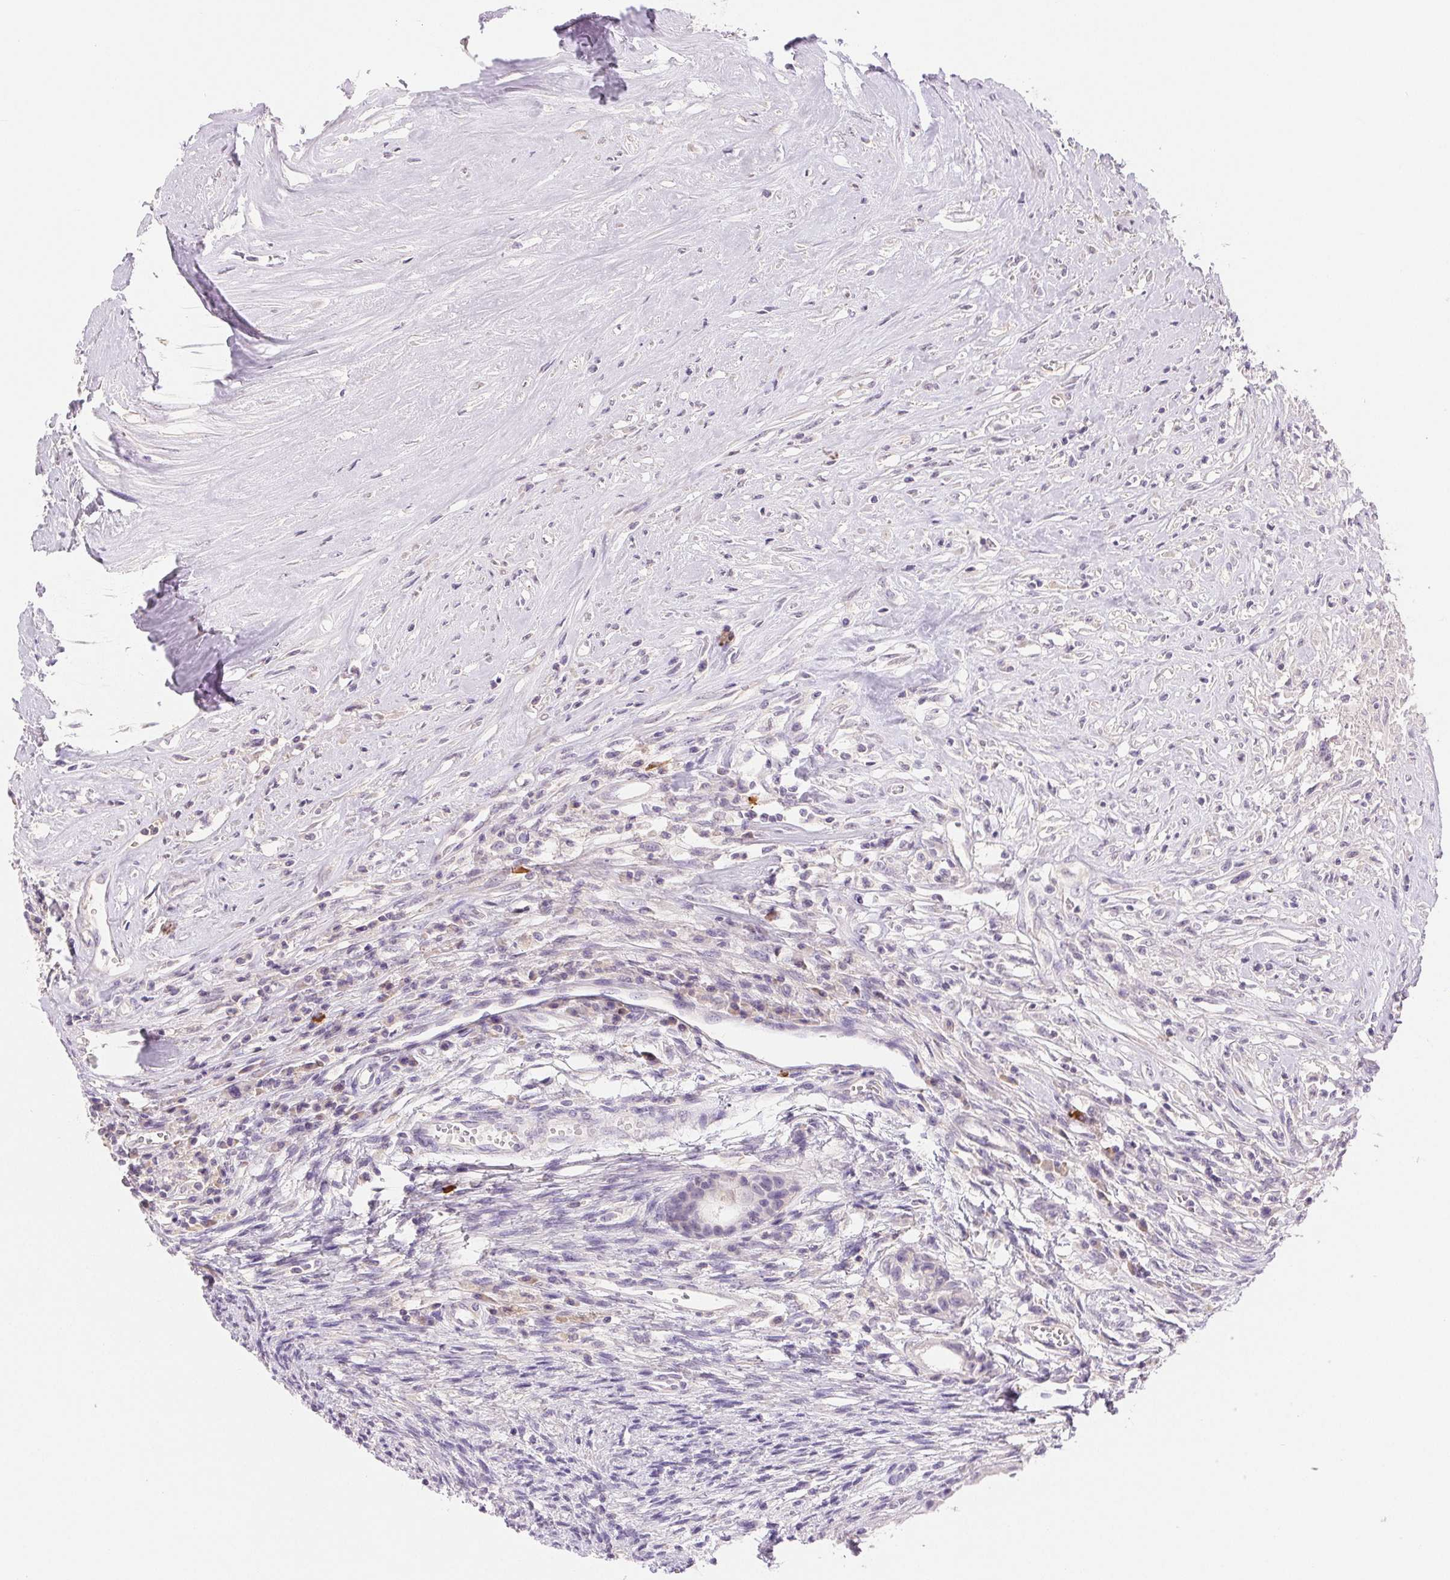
{"staining": {"intensity": "negative", "quantity": "none", "location": "none"}, "tissue": "testis cancer", "cell_type": "Tumor cells", "image_type": "cancer", "snomed": [{"axis": "morphology", "description": "Carcinoma, Embryonal, NOS"}, {"axis": "topography", "description": "Testis"}], "caption": "This micrograph is of testis cancer (embryonal carcinoma) stained with immunohistochemistry to label a protein in brown with the nuclei are counter-stained blue. There is no positivity in tumor cells.", "gene": "IFIT1B", "patient": {"sex": "male", "age": 37}}